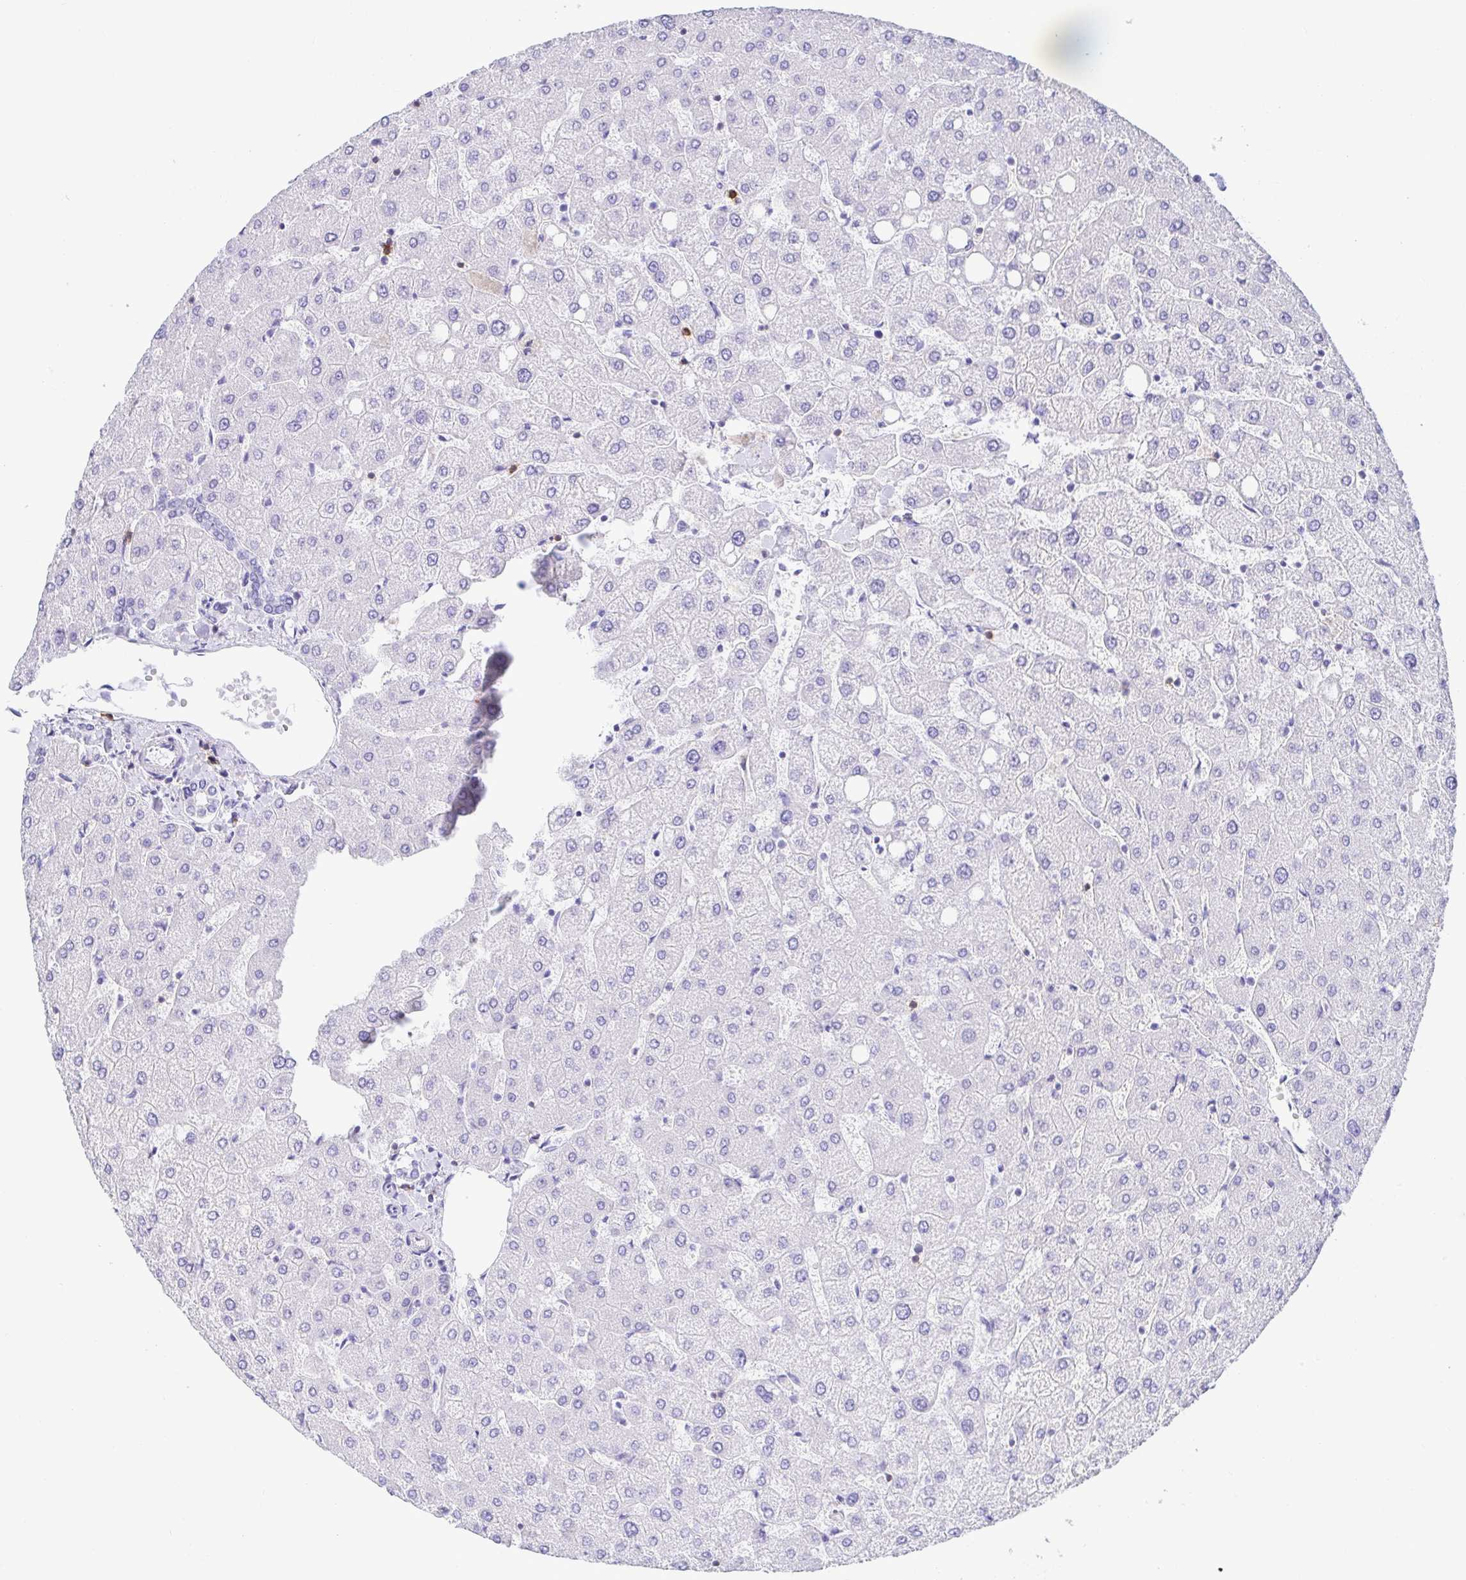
{"staining": {"intensity": "negative", "quantity": "none", "location": "none"}, "tissue": "liver", "cell_type": "Cholangiocytes", "image_type": "normal", "snomed": [{"axis": "morphology", "description": "Normal tissue, NOS"}, {"axis": "topography", "description": "Liver"}], "caption": "Histopathology image shows no significant protein expression in cholangiocytes of benign liver.", "gene": "CD5", "patient": {"sex": "female", "age": 54}}